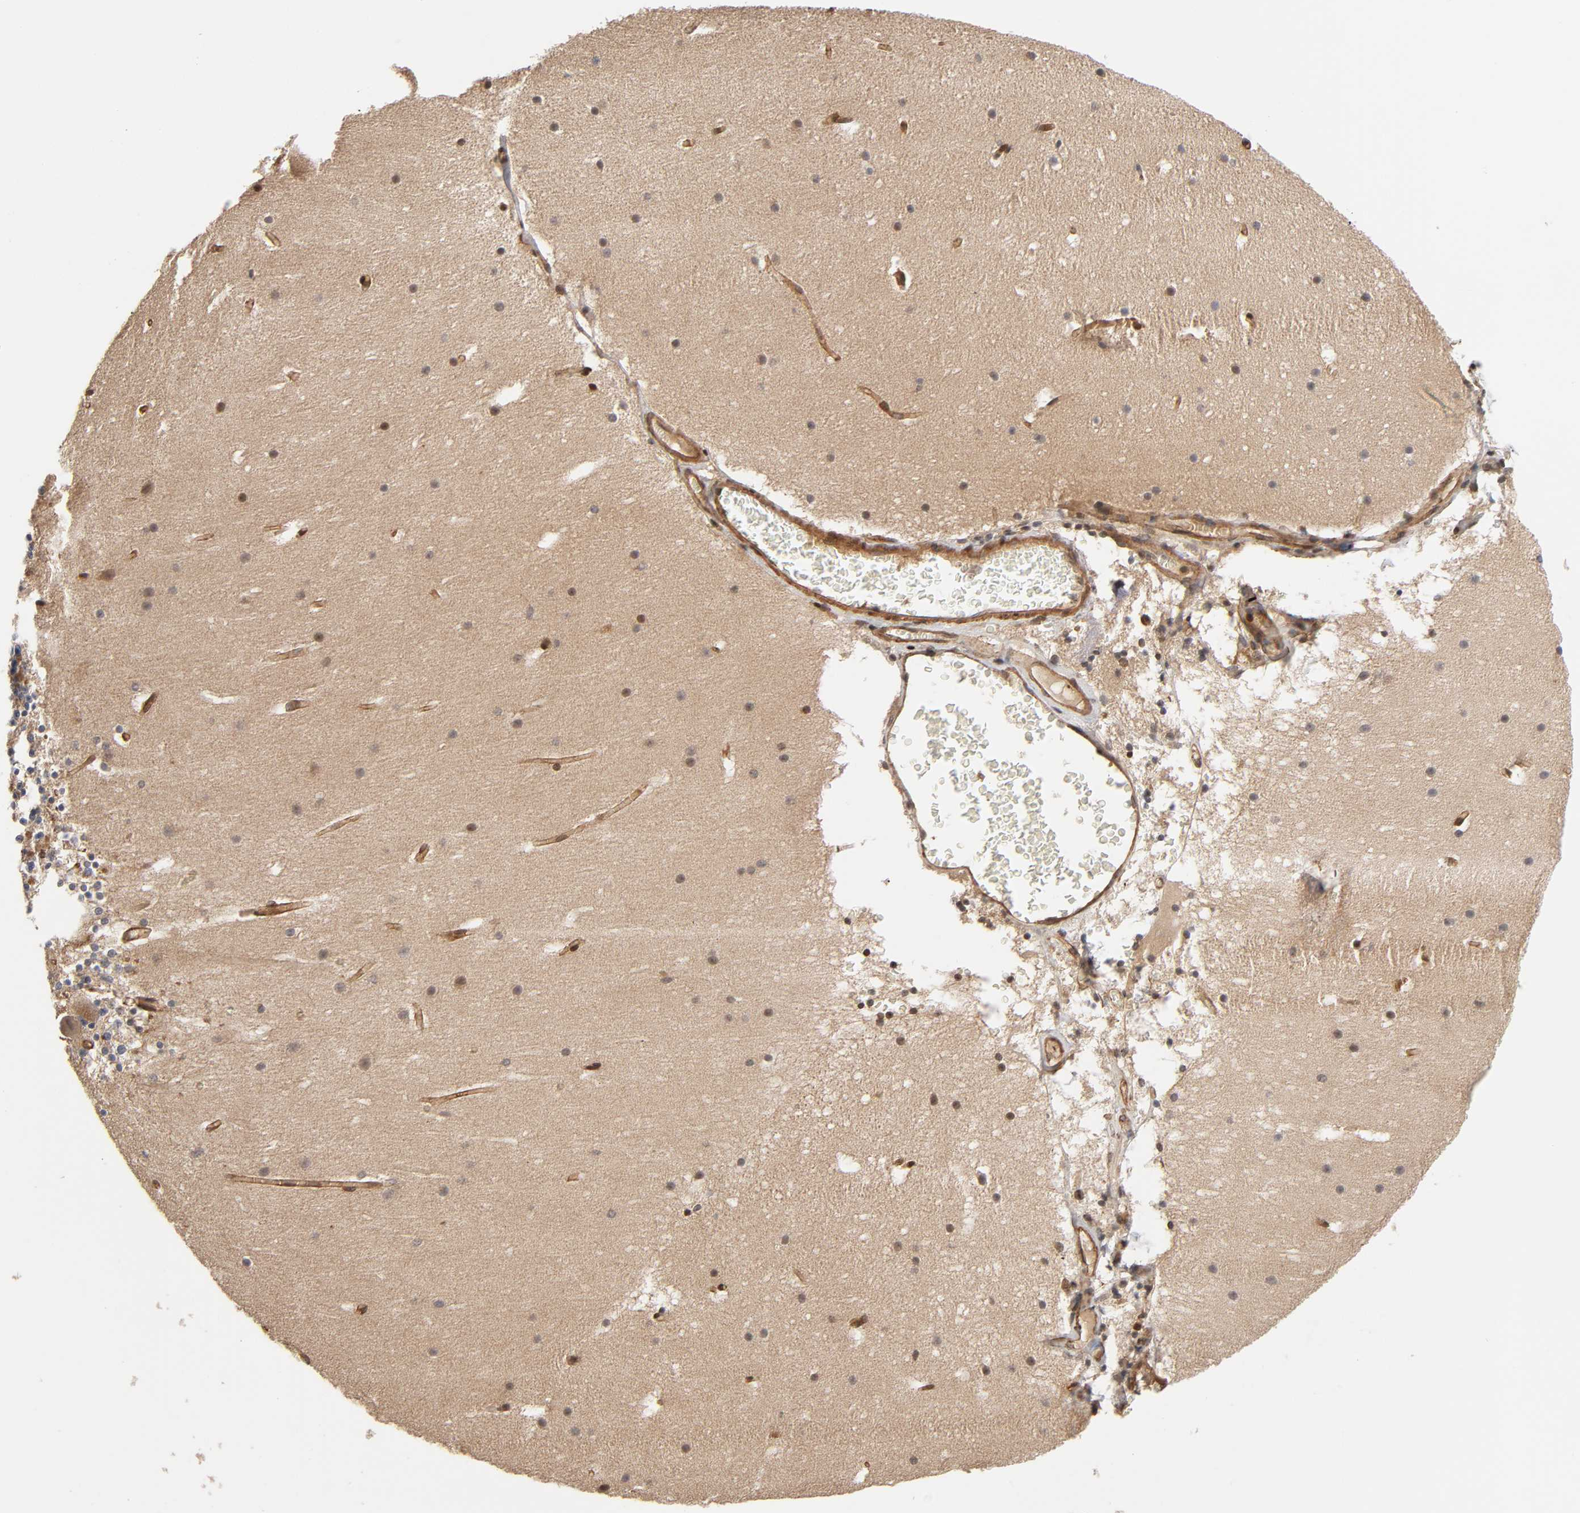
{"staining": {"intensity": "moderate", "quantity": "25%-75%", "location": "cytoplasmic/membranous"}, "tissue": "cerebellum", "cell_type": "Cells in granular layer", "image_type": "normal", "snomed": [{"axis": "morphology", "description": "Normal tissue, NOS"}, {"axis": "topography", "description": "Cerebellum"}], "caption": "This photomicrograph exhibits normal cerebellum stained with immunohistochemistry to label a protein in brown. The cytoplasmic/membranous of cells in granular layer show moderate positivity for the protein. Nuclei are counter-stained blue.", "gene": "LAMTOR2", "patient": {"sex": "male", "age": 45}}